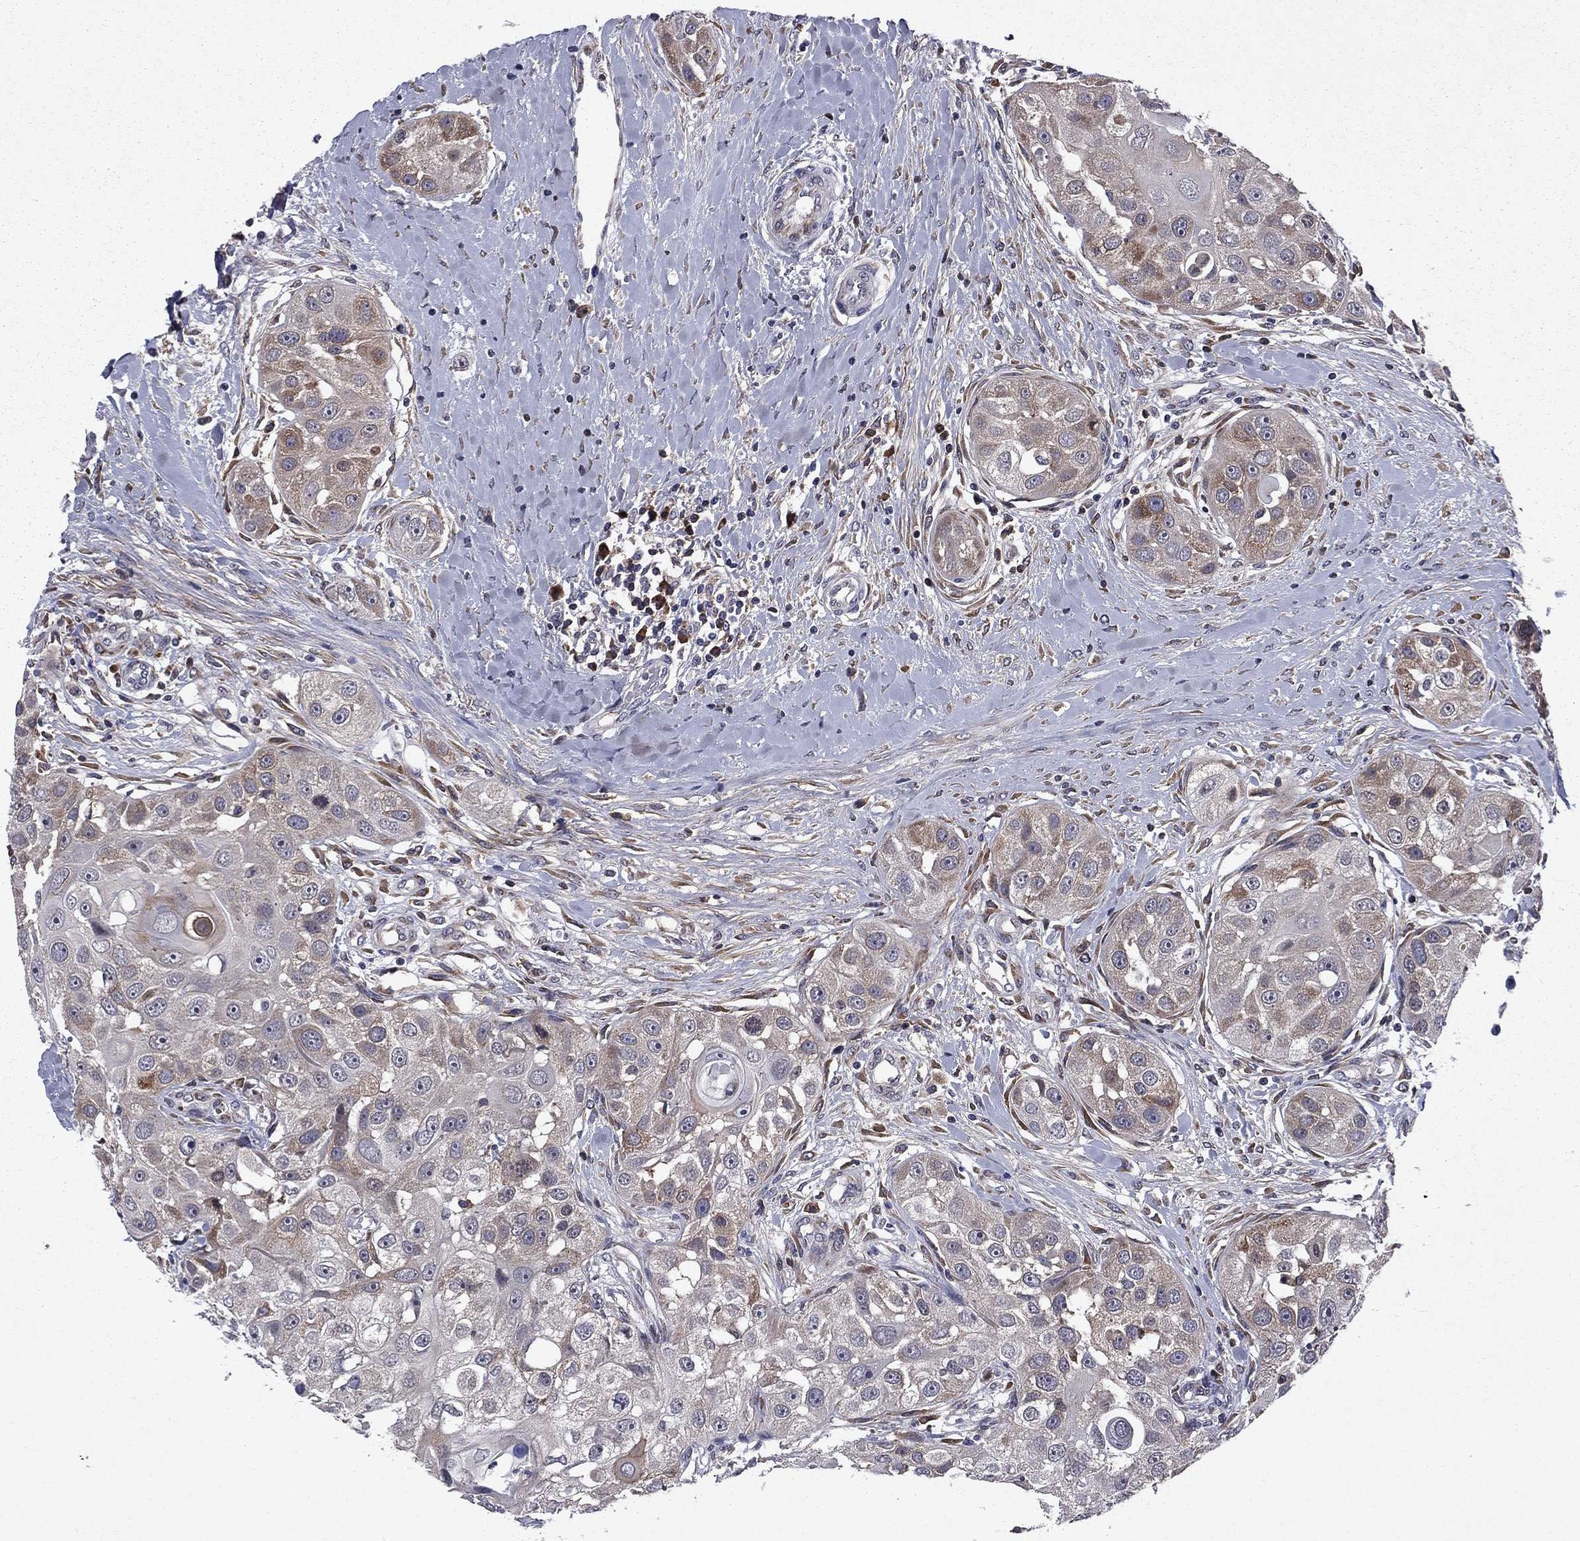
{"staining": {"intensity": "weak", "quantity": "<25%", "location": "cytoplasmic/membranous"}, "tissue": "head and neck cancer", "cell_type": "Tumor cells", "image_type": "cancer", "snomed": [{"axis": "morphology", "description": "Normal tissue, NOS"}, {"axis": "morphology", "description": "Squamous cell carcinoma, NOS"}, {"axis": "topography", "description": "Skeletal muscle"}, {"axis": "topography", "description": "Head-Neck"}], "caption": "A photomicrograph of human head and neck cancer (squamous cell carcinoma) is negative for staining in tumor cells. (Stains: DAB (3,3'-diaminobenzidine) immunohistochemistry with hematoxylin counter stain, Microscopy: brightfield microscopy at high magnification).", "gene": "ECM1", "patient": {"sex": "male", "age": 51}}